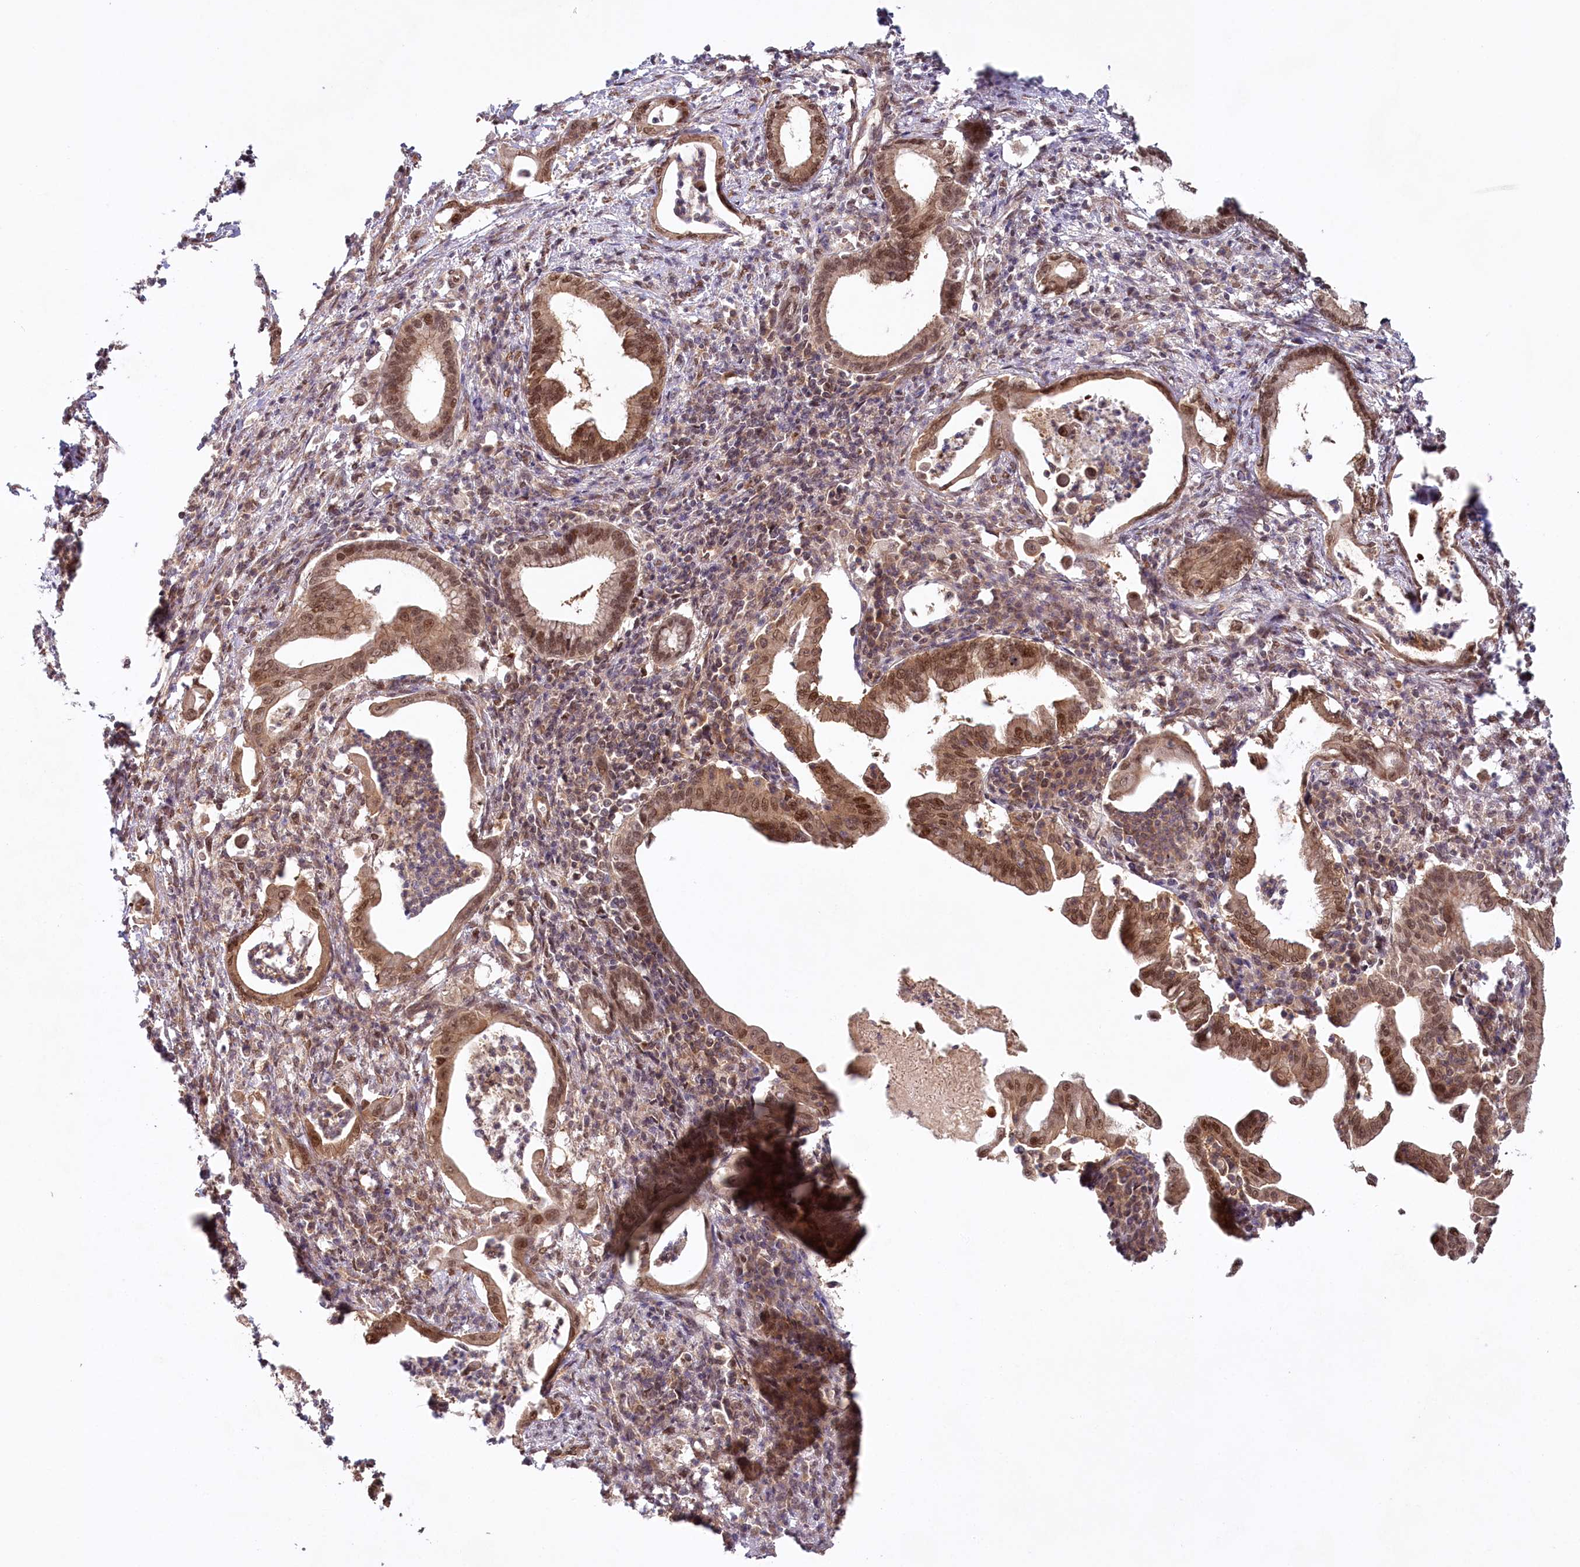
{"staining": {"intensity": "moderate", "quantity": ">75%", "location": "cytoplasmic/membranous,nuclear"}, "tissue": "pancreatic cancer", "cell_type": "Tumor cells", "image_type": "cancer", "snomed": [{"axis": "morphology", "description": "Adenocarcinoma, NOS"}, {"axis": "topography", "description": "Pancreas"}], "caption": "Pancreatic cancer (adenocarcinoma) stained with DAB (3,3'-diaminobenzidine) immunohistochemistry demonstrates medium levels of moderate cytoplasmic/membranous and nuclear staining in about >75% of tumor cells.", "gene": "CCDC65", "patient": {"sex": "female", "age": 55}}